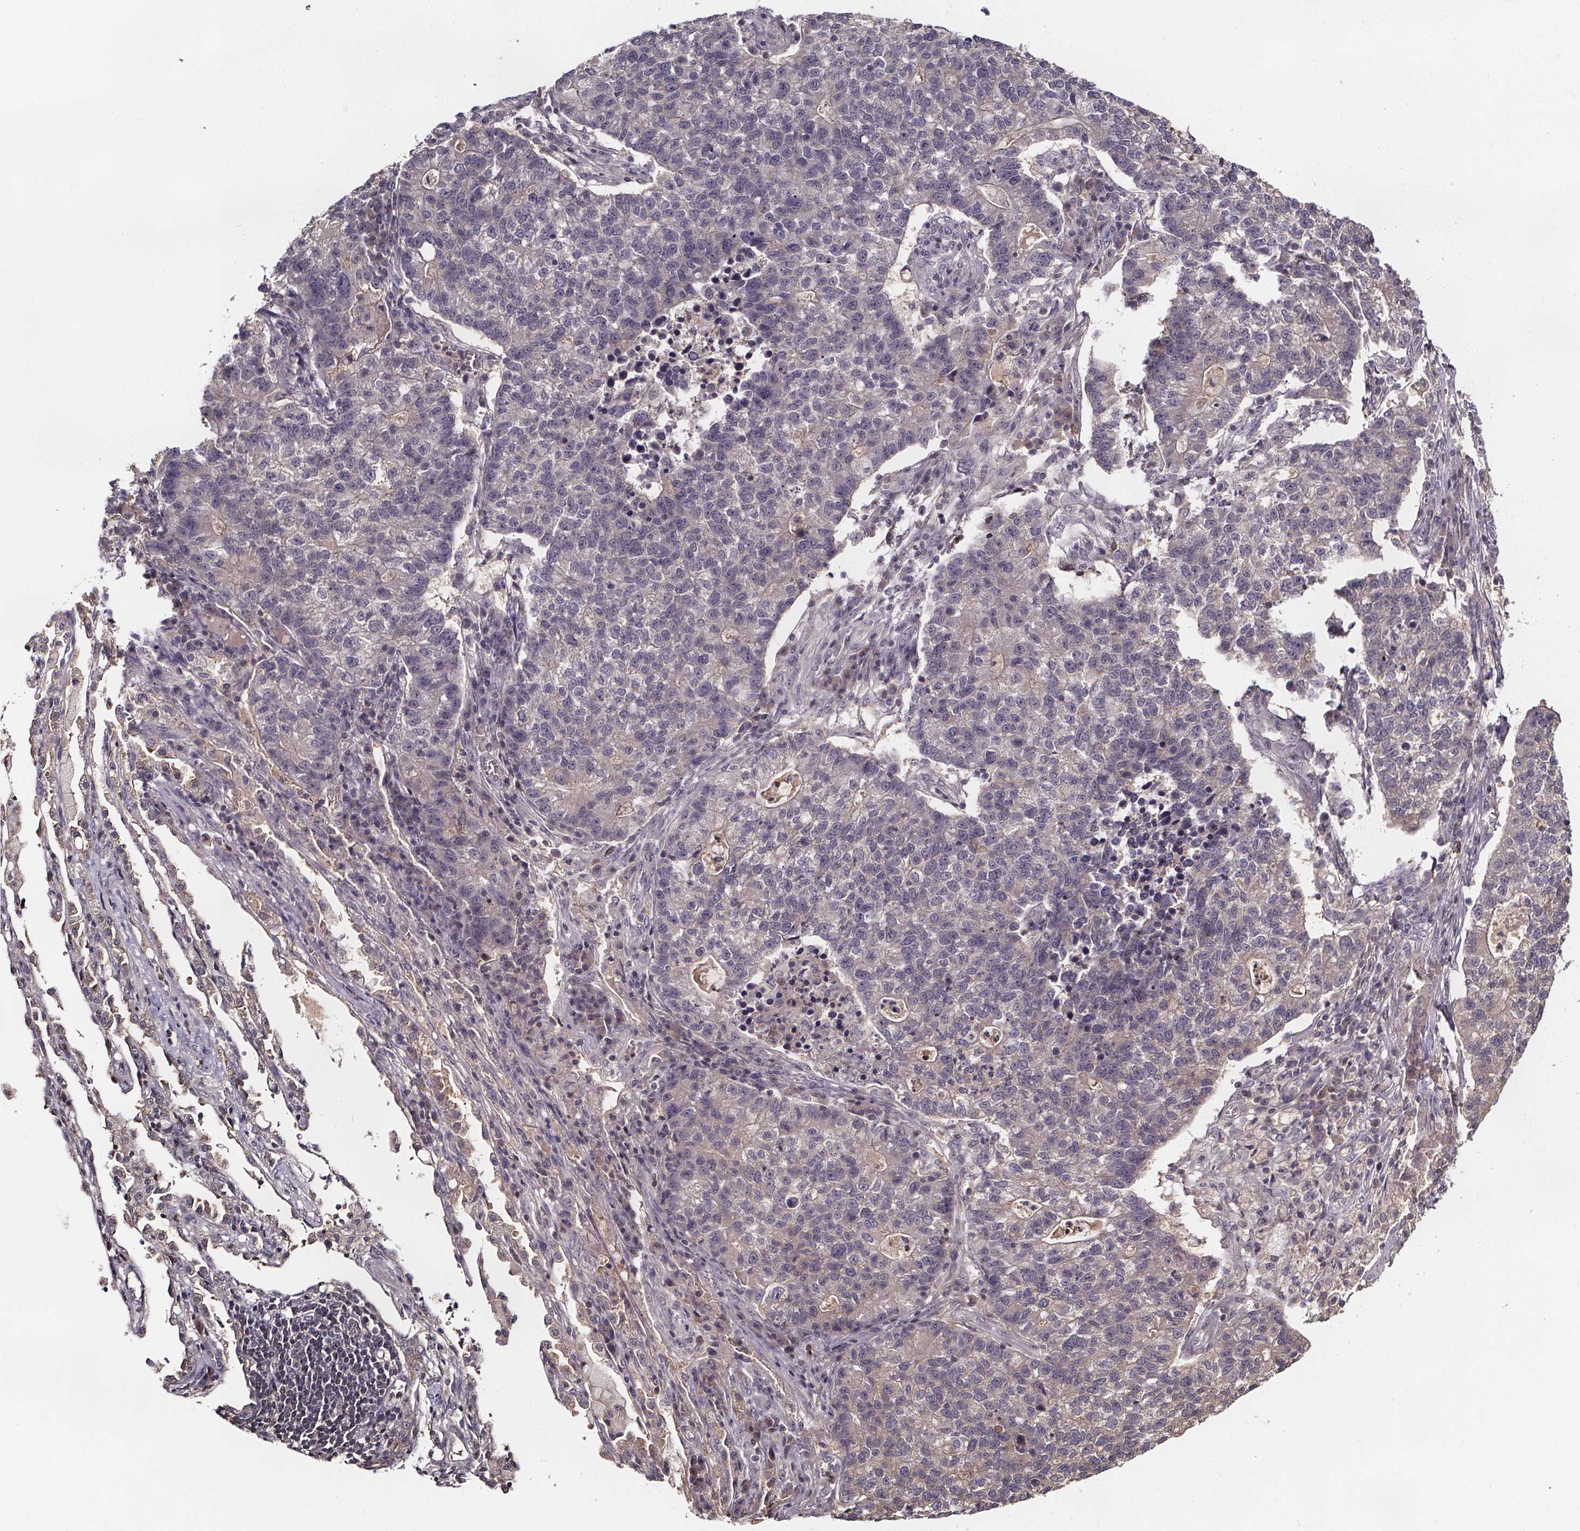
{"staining": {"intensity": "weak", "quantity": "<25%", "location": "cytoplasmic/membranous"}, "tissue": "lung cancer", "cell_type": "Tumor cells", "image_type": "cancer", "snomed": [{"axis": "morphology", "description": "Adenocarcinoma, NOS"}, {"axis": "topography", "description": "Lung"}], "caption": "Lung adenocarcinoma stained for a protein using IHC displays no staining tumor cells.", "gene": "SMIM1", "patient": {"sex": "male", "age": 57}}